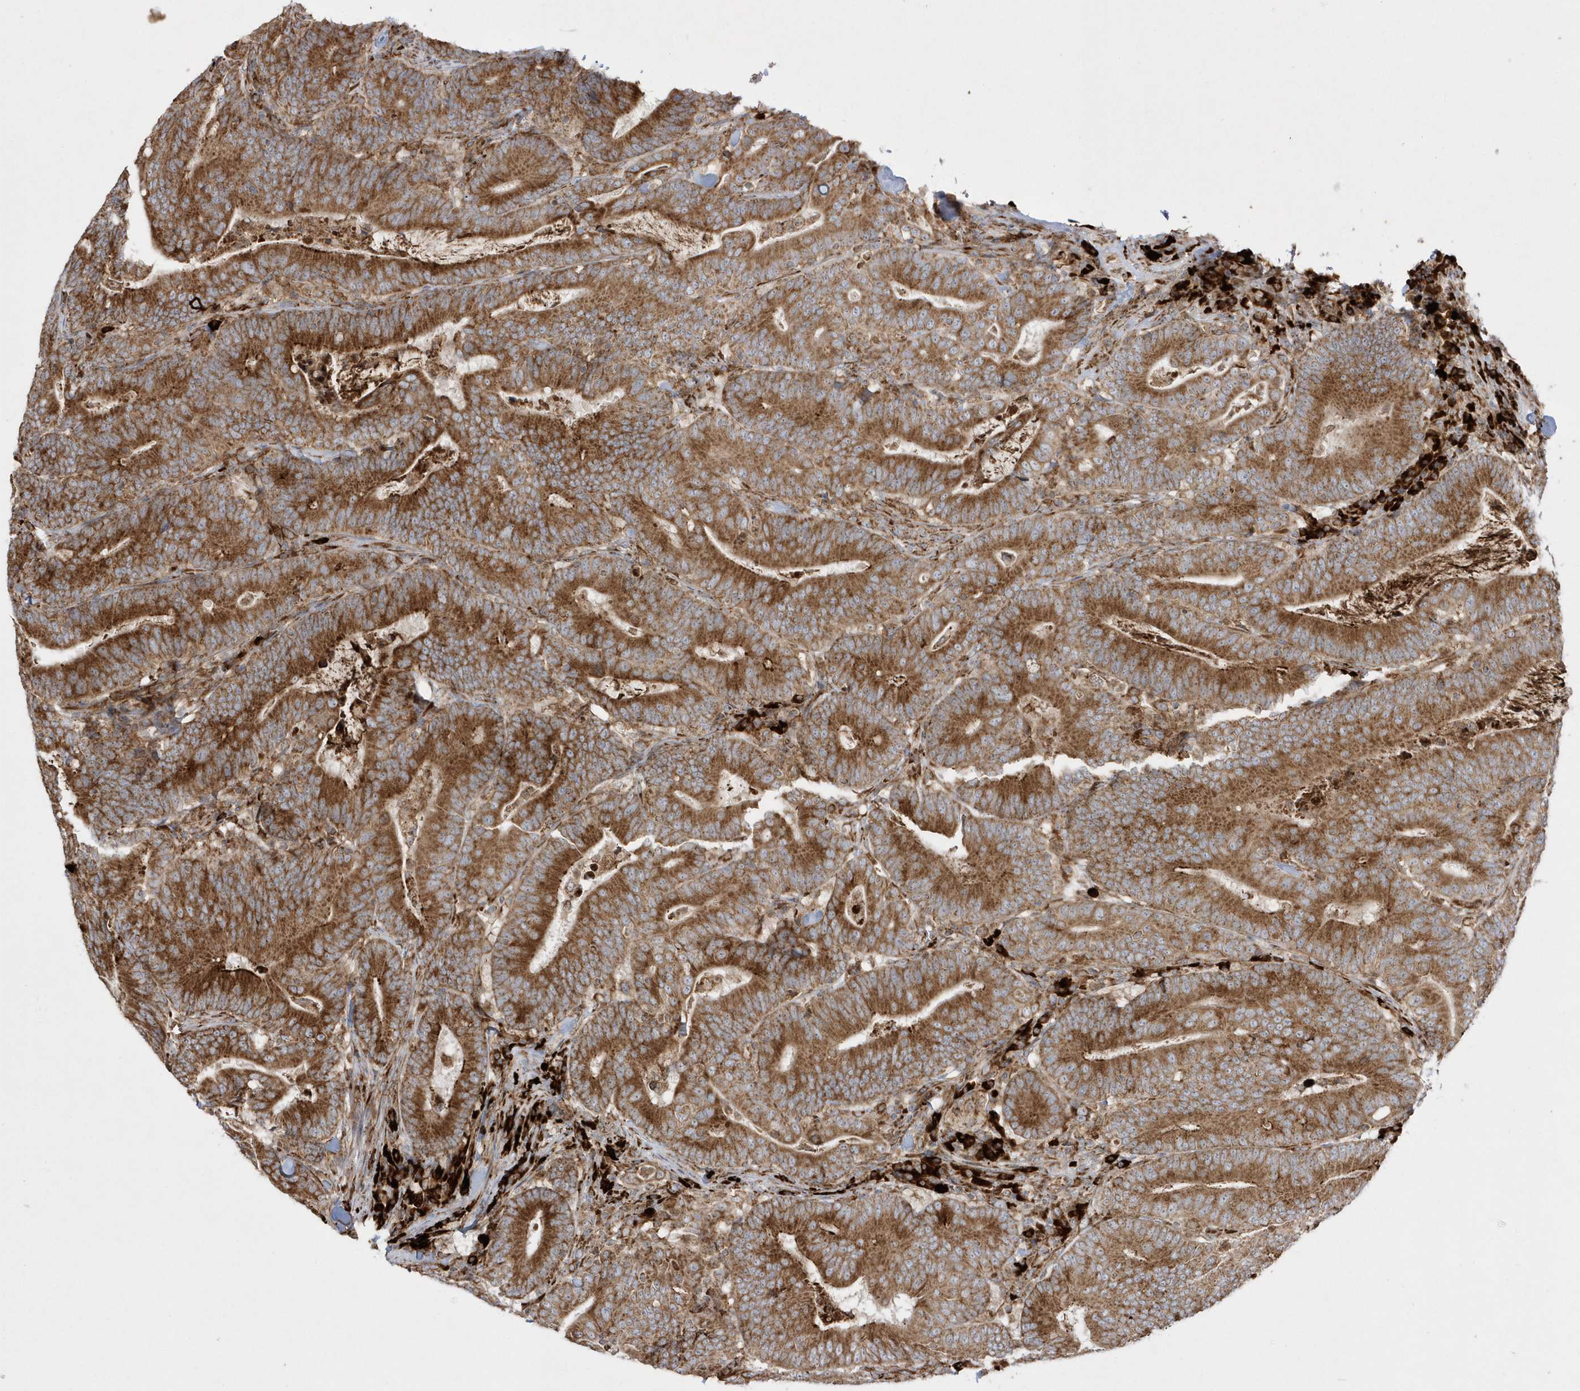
{"staining": {"intensity": "strong", "quantity": ">75%", "location": "cytoplasmic/membranous"}, "tissue": "colorectal cancer", "cell_type": "Tumor cells", "image_type": "cancer", "snomed": [{"axis": "morphology", "description": "Adenocarcinoma, NOS"}, {"axis": "topography", "description": "Colon"}], "caption": "Immunohistochemical staining of adenocarcinoma (colorectal) reveals high levels of strong cytoplasmic/membranous expression in approximately >75% of tumor cells. (DAB IHC, brown staining for protein, blue staining for nuclei).", "gene": "SH3BP2", "patient": {"sex": "female", "age": 66}}